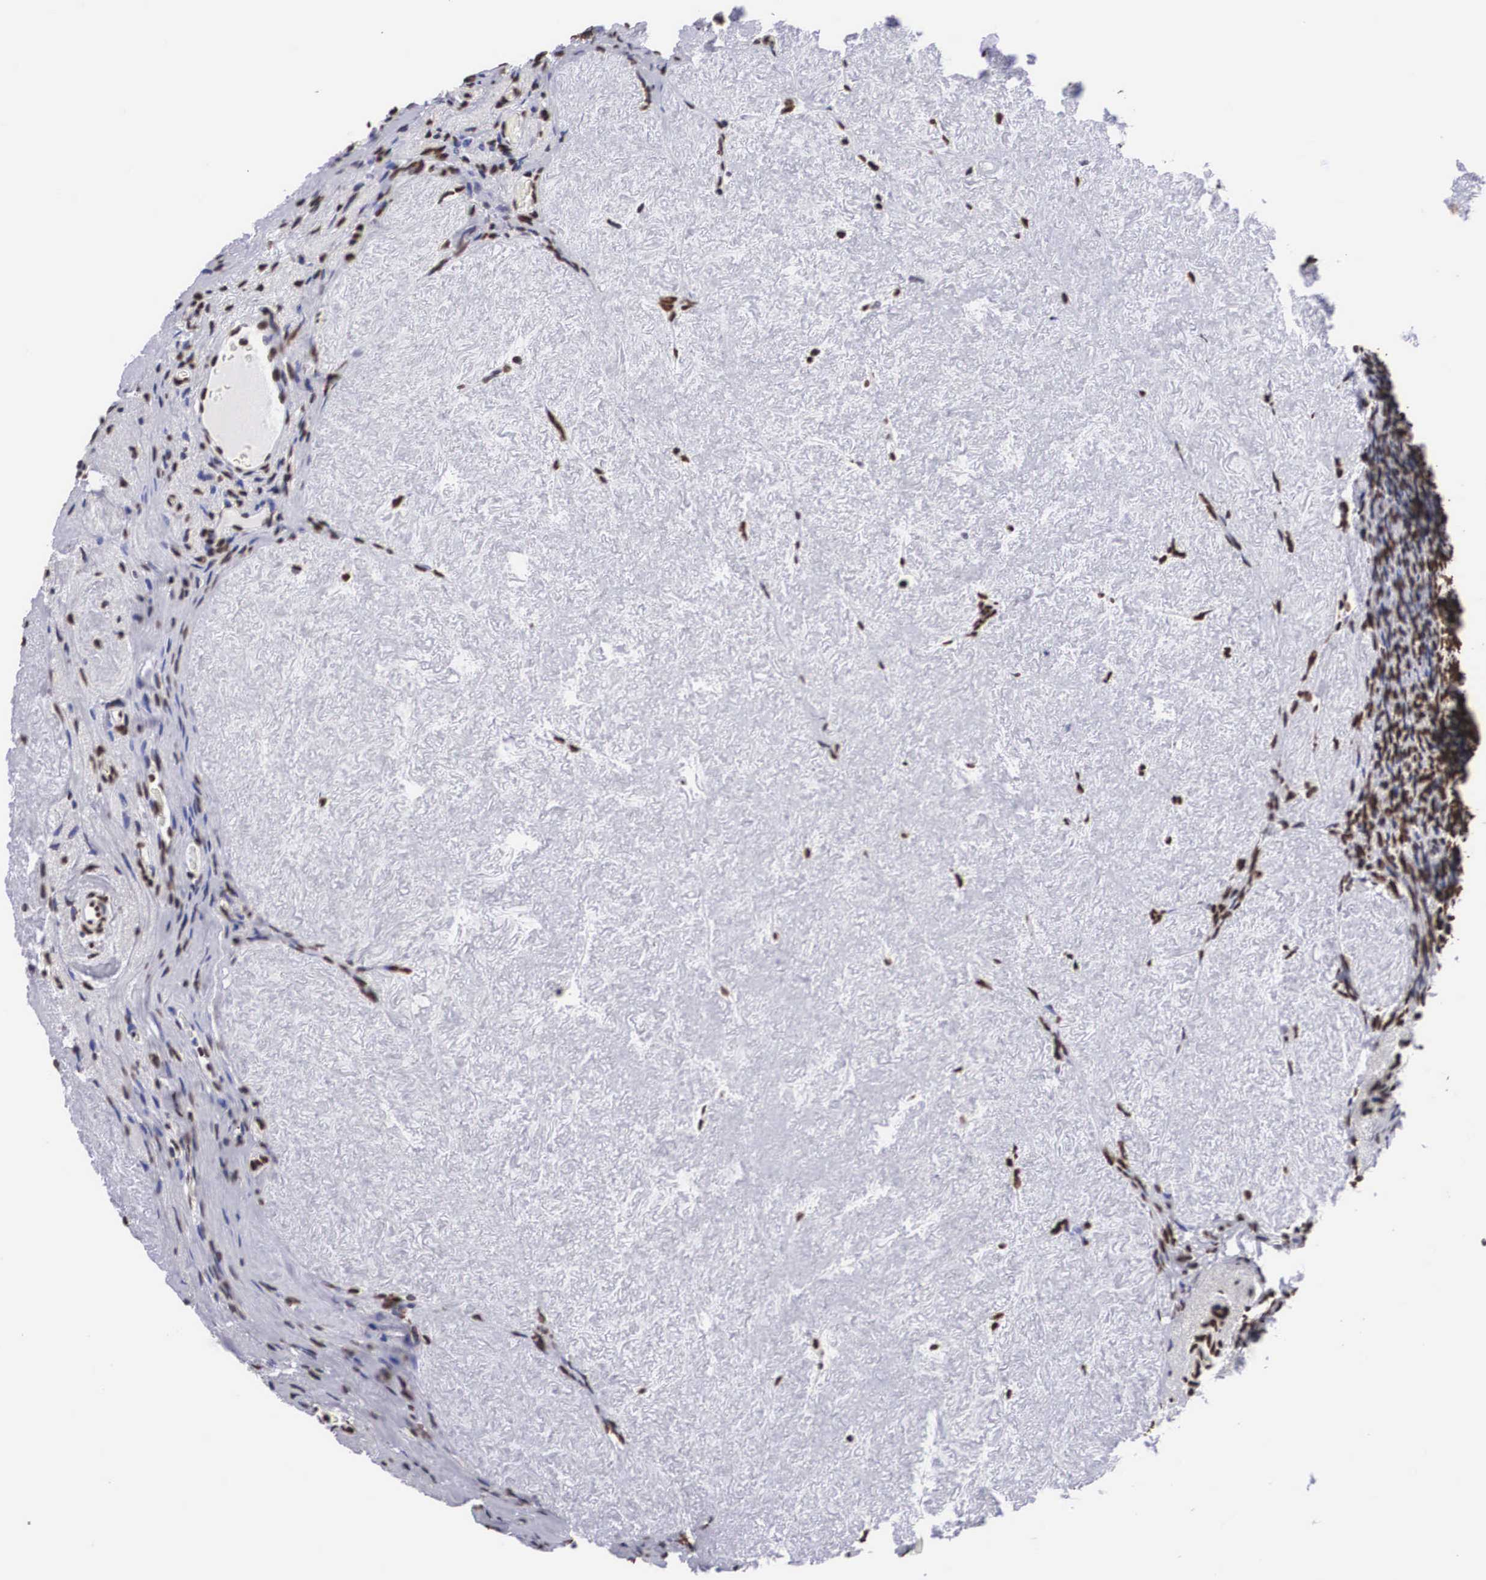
{"staining": {"intensity": "strong", "quantity": ">75%", "location": "nuclear"}, "tissue": "ovary", "cell_type": "Ovarian stroma cells", "image_type": "normal", "snomed": [{"axis": "morphology", "description": "Normal tissue, NOS"}, {"axis": "topography", "description": "Ovary"}], "caption": "Unremarkable ovary displays strong nuclear expression in approximately >75% of ovarian stroma cells.", "gene": "MECP2", "patient": {"sex": "female", "age": 53}}